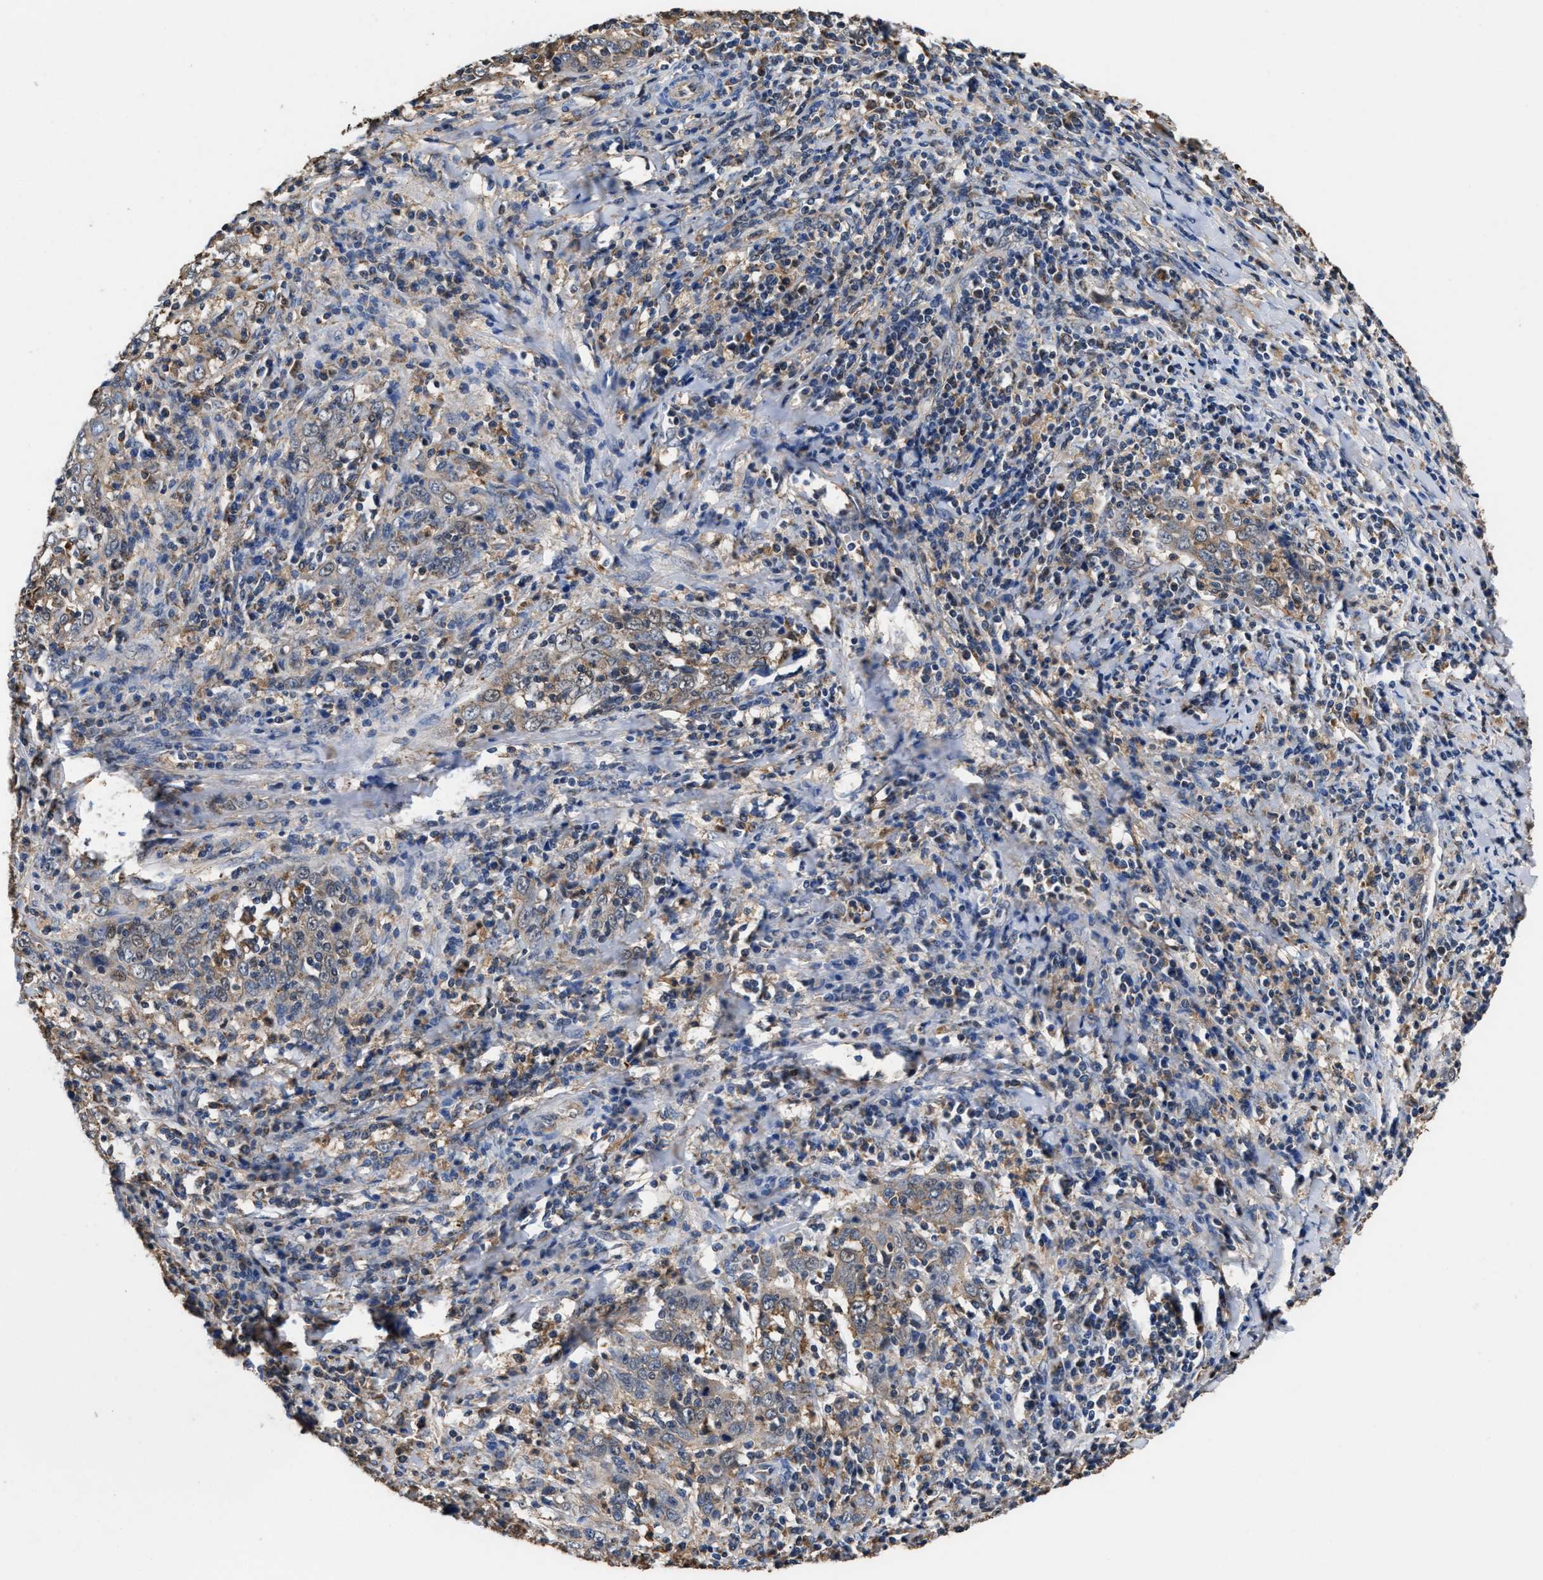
{"staining": {"intensity": "weak", "quantity": "25%-75%", "location": "cytoplasmic/membranous"}, "tissue": "cervical cancer", "cell_type": "Tumor cells", "image_type": "cancer", "snomed": [{"axis": "morphology", "description": "Squamous cell carcinoma, NOS"}, {"axis": "topography", "description": "Cervix"}], "caption": "There is low levels of weak cytoplasmic/membranous expression in tumor cells of squamous cell carcinoma (cervical), as demonstrated by immunohistochemical staining (brown color).", "gene": "ACLY", "patient": {"sex": "female", "age": 46}}